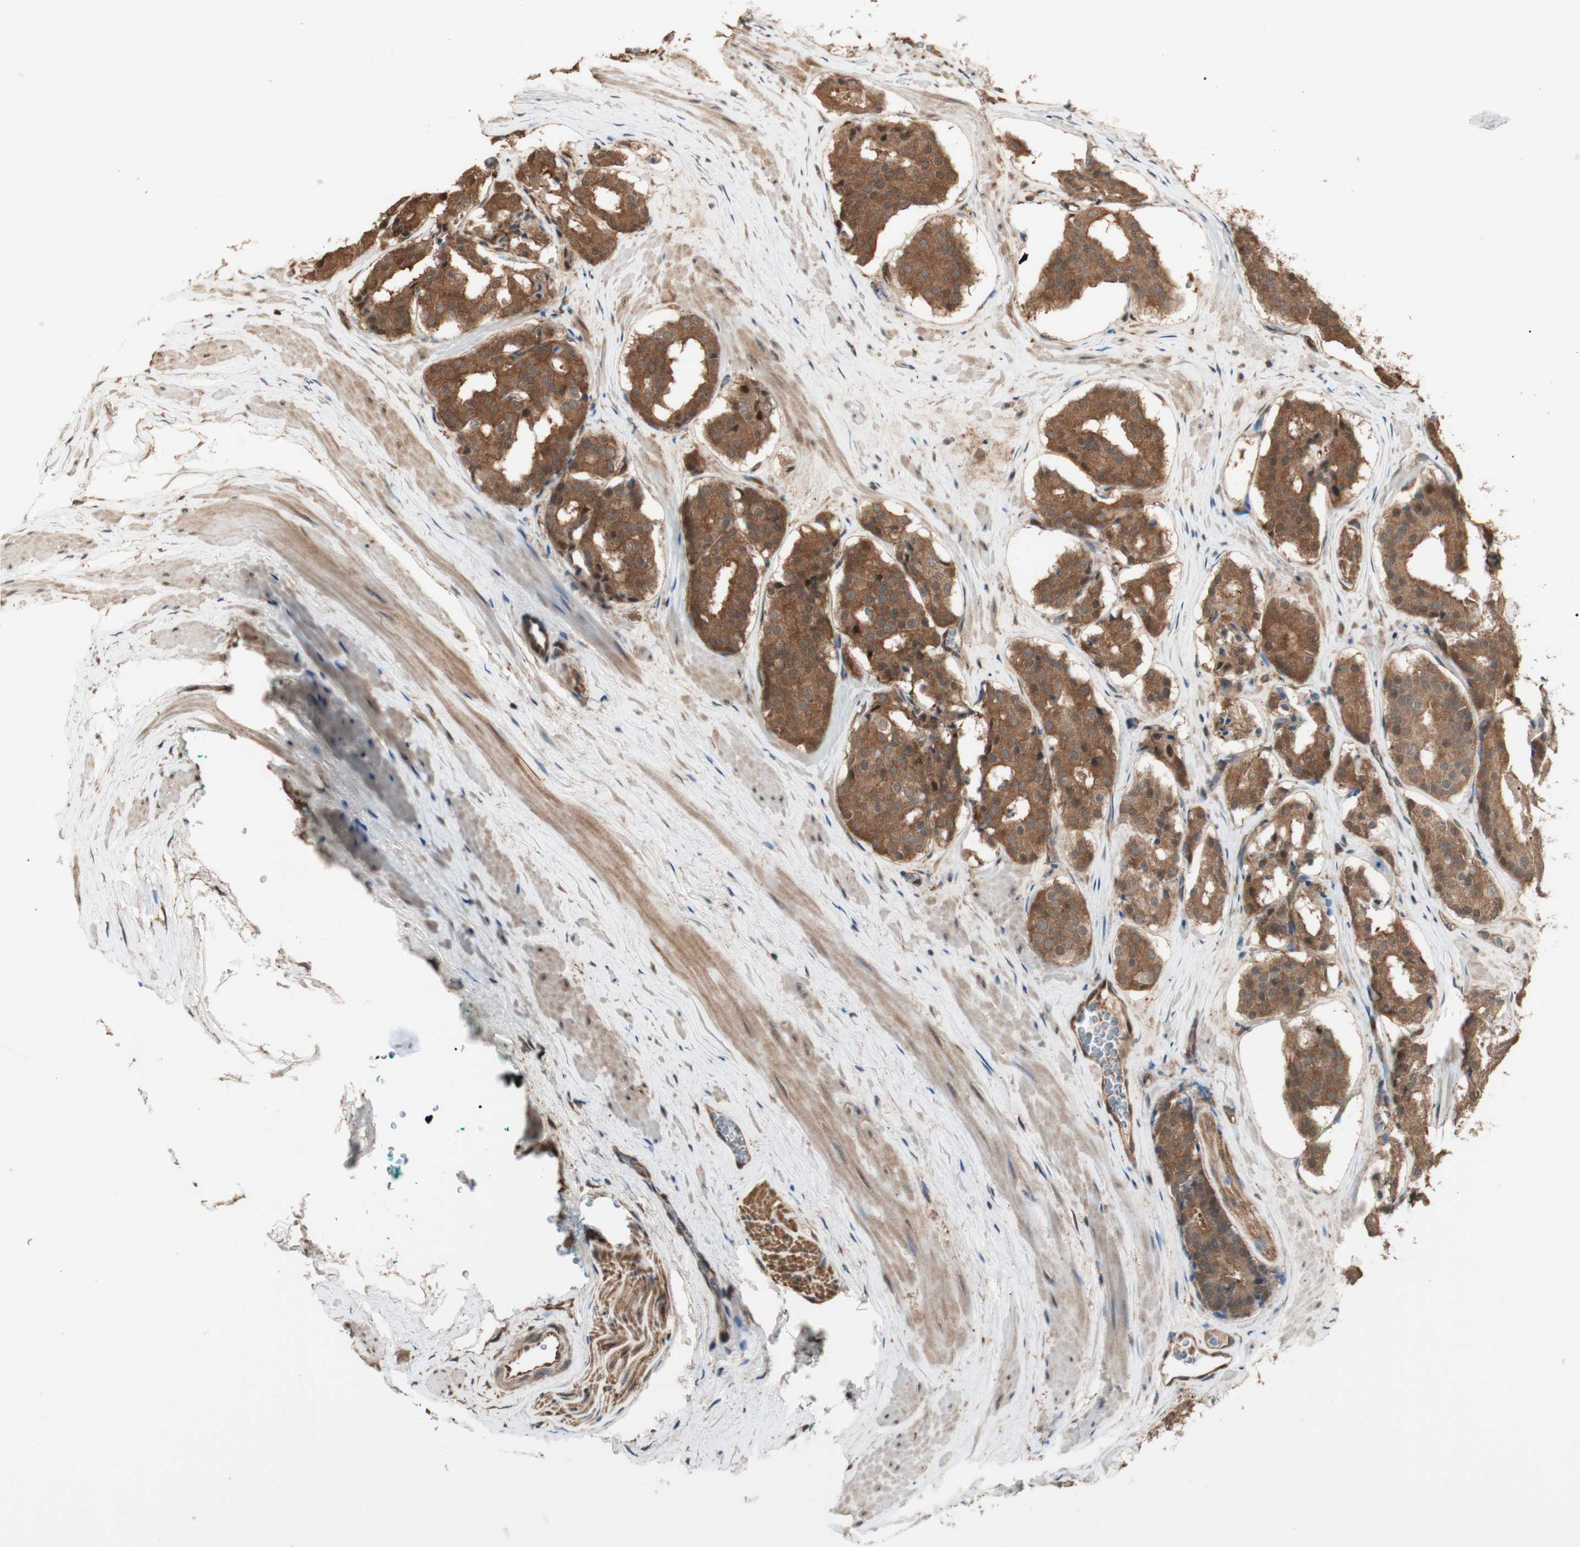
{"staining": {"intensity": "moderate", "quantity": ">75%", "location": "cytoplasmic/membranous"}, "tissue": "prostate cancer", "cell_type": "Tumor cells", "image_type": "cancer", "snomed": [{"axis": "morphology", "description": "Adenocarcinoma, High grade"}, {"axis": "topography", "description": "Prostate"}], "caption": "High-magnification brightfield microscopy of prostate cancer (high-grade adenocarcinoma) stained with DAB (brown) and counterstained with hematoxylin (blue). tumor cells exhibit moderate cytoplasmic/membranous staining is identified in about>75% of cells.", "gene": "YWHAB", "patient": {"sex": "male", "age": 60}}